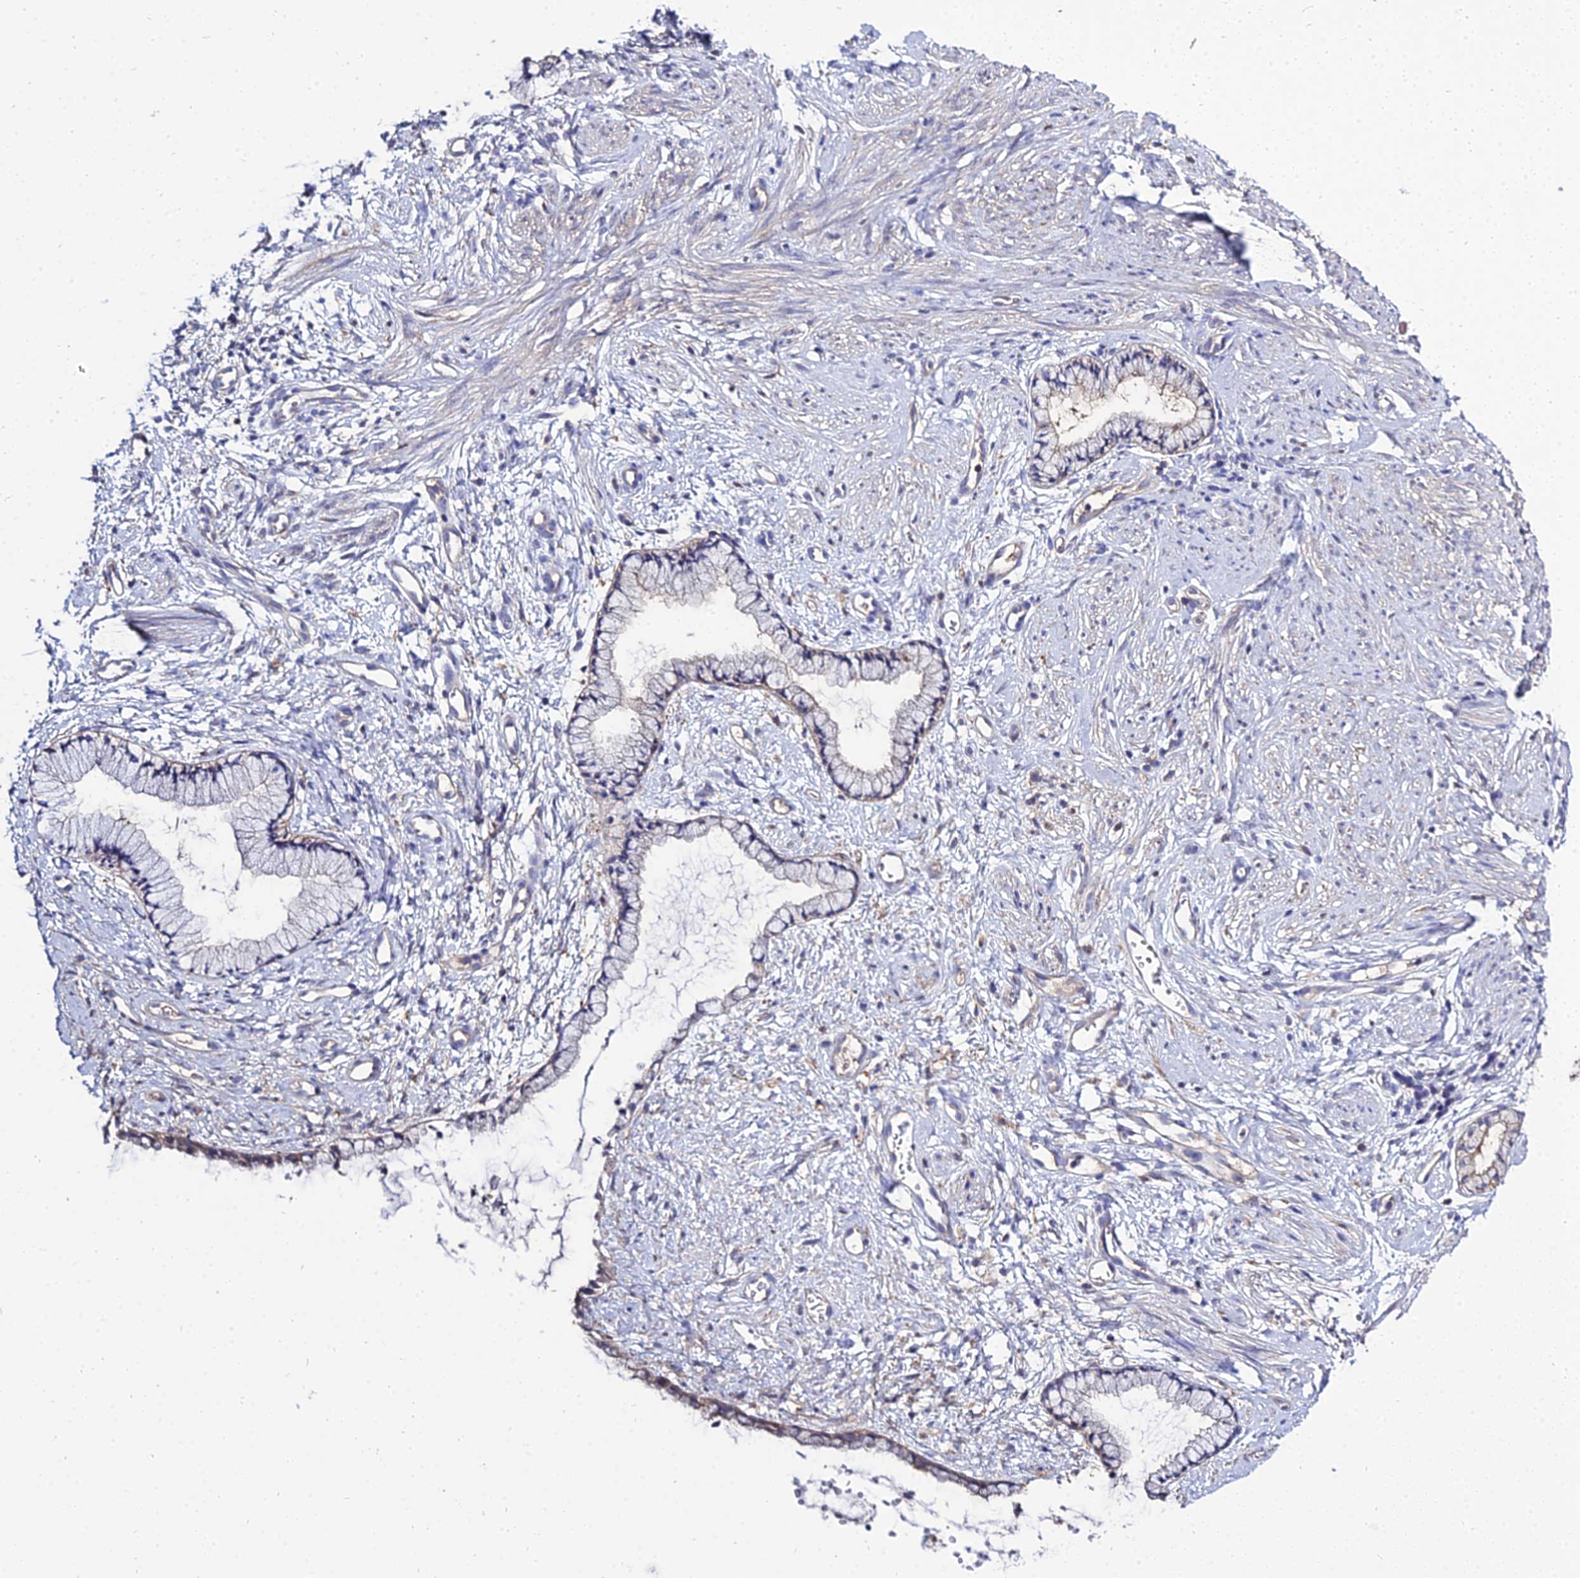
{"staining": {"intensity": "moderate", "quantity": "<25%", "location": "cytoplasmic/membranous"}, "tissue": "cervix", "cell_type": "Glandular cells", "image_type": "normal", "snomed": [{"axis": "morphology", "description": "Normal tissue, NOS"}, {"axis": "topography", "description": "Cervix"}], "caption": "IHC photomicrograph of normal cervix: cervix stained using IHC demonstrates low levels of moderate protein expression localized specifically in the cytoplasmic/membranous of glandular cells, appearing as a cytoplasmic/membranous brown color.", "gene": "C2orf69", "patient": {"sex": "female", "age": 57}}